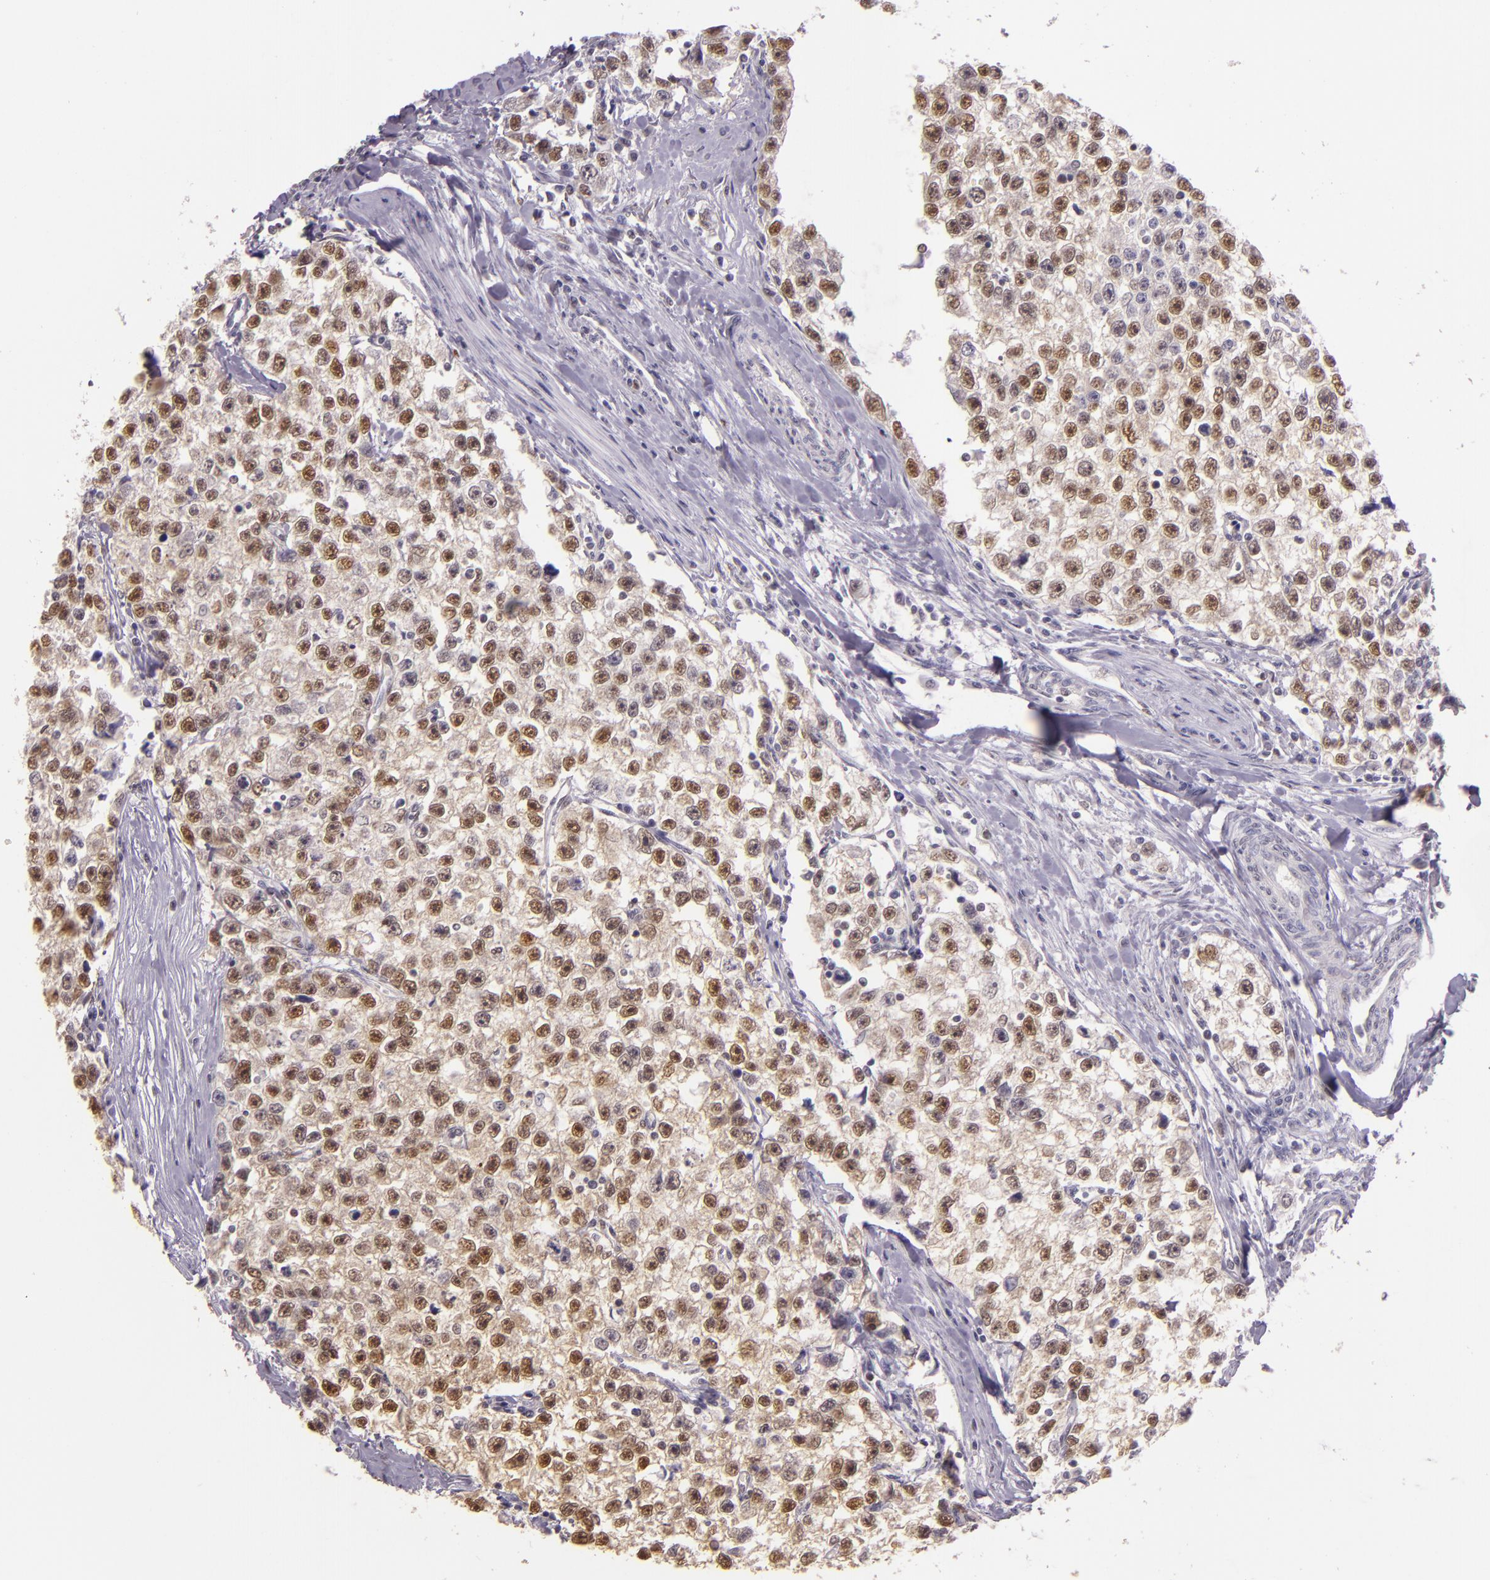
{"staining": {"intensity": "moderate", "quantity": ">75%", "location": "cytoplasmic/membranous,nuclear"}, "tissue": "testis cancer", "cell_type": "Tumor cells", "image_type": "cancer", "snomed": [{"axis": "morphology", "description": "Seminoma, NOS"}, {"axis": "morphology", "description": "Carcinoma, Embryonal, NOS"}, {"axis": "topography", "description": "Testis"}], "caption": "Testis cancer (seminoma) was stained to show a protein in brown. There is medium levels of moderate cytoplasmic/membranous and nuclear positivity in about >75% of tumor cells.", "gene": "HSPA8", "patient": {"sex": "male", "age": 30}}